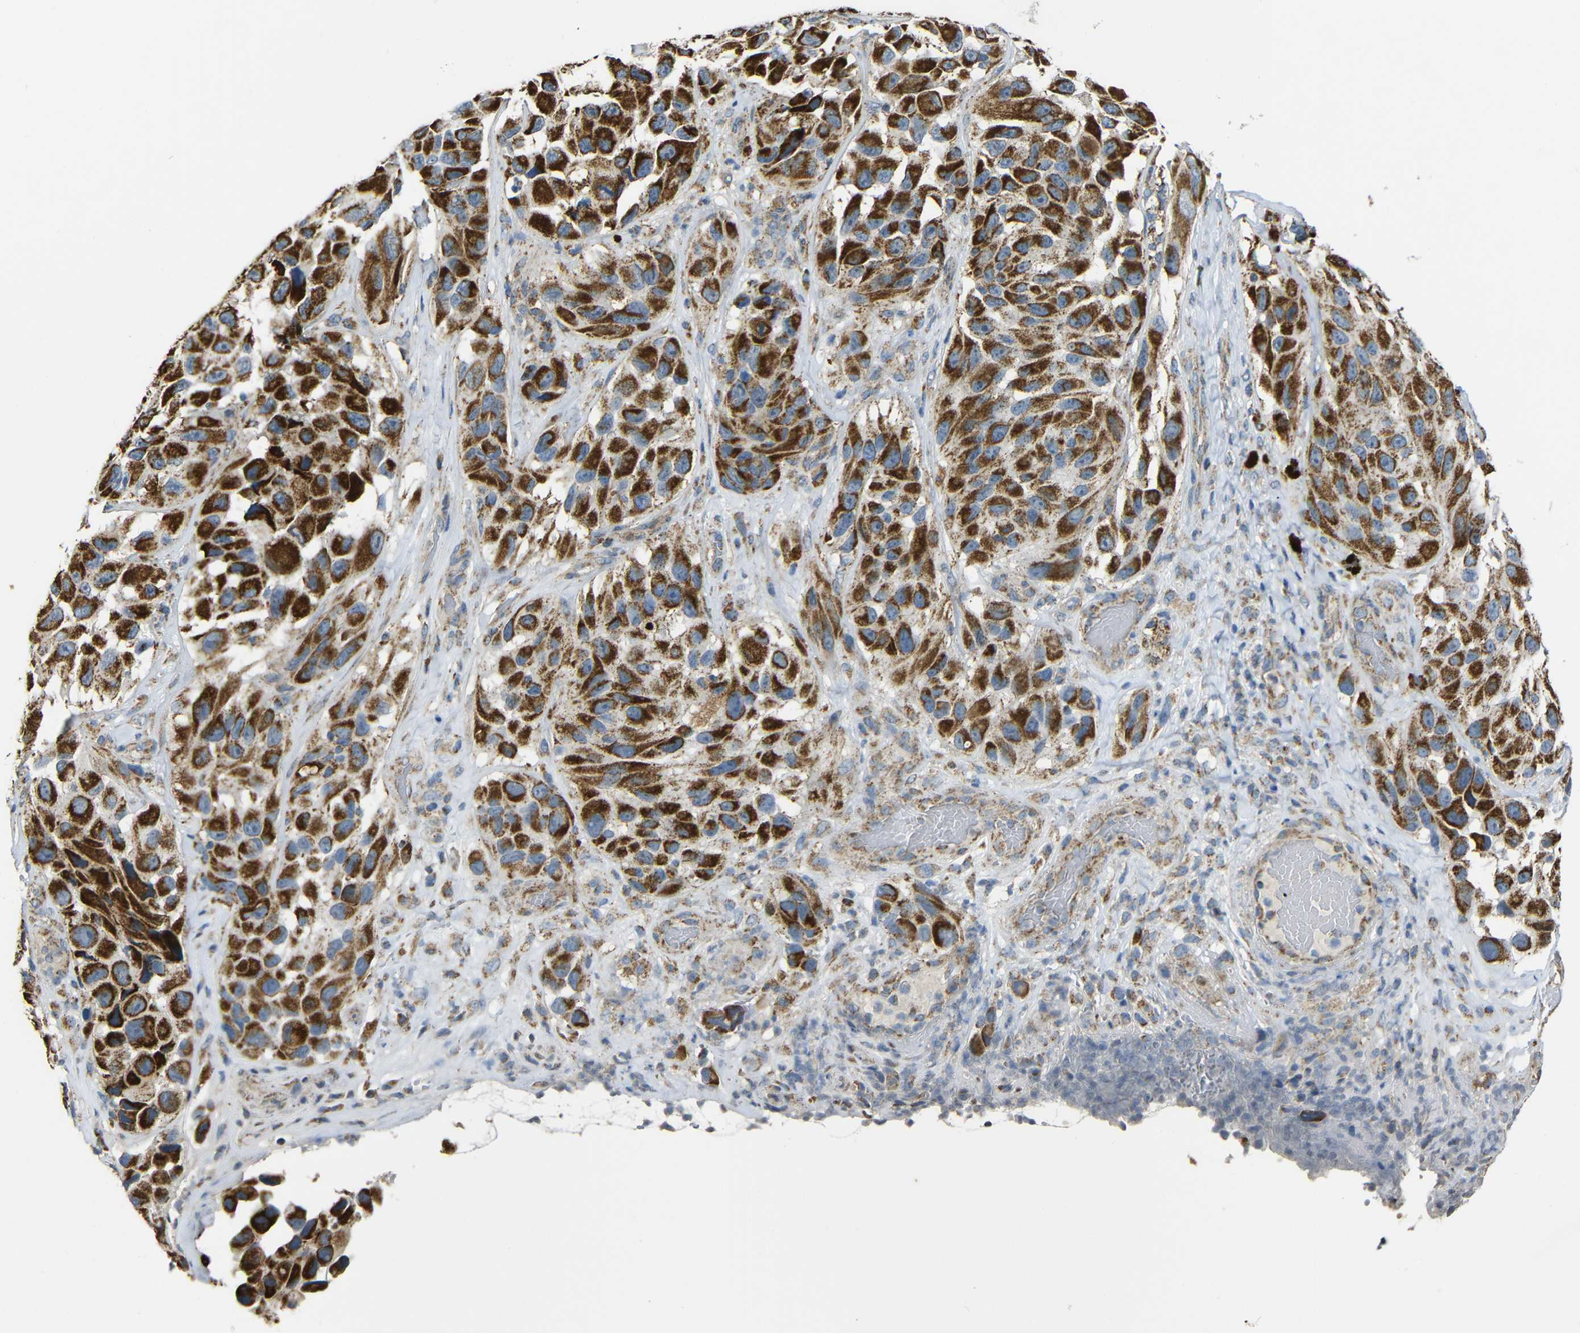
{"staining": {"intensity": "strong", "quantity": ">75%", "location": "cytoplasmic/membranous"}, "tissue": "melanoma", "cell_type": "Tumor cells", "image_type": "cancer", "snomed": [{"axis": "morphology", "description": "Malignant melanoma, NOS"}, {"axis": "topography", "description": "Skin"}], "caption": "A micrograph of melanoma stained for a protein shows strong cytoplasmic/membranous brown staining in tumor cells.", "gene": "NR3C2", "patient": {"sex": "female", "age": 73}}